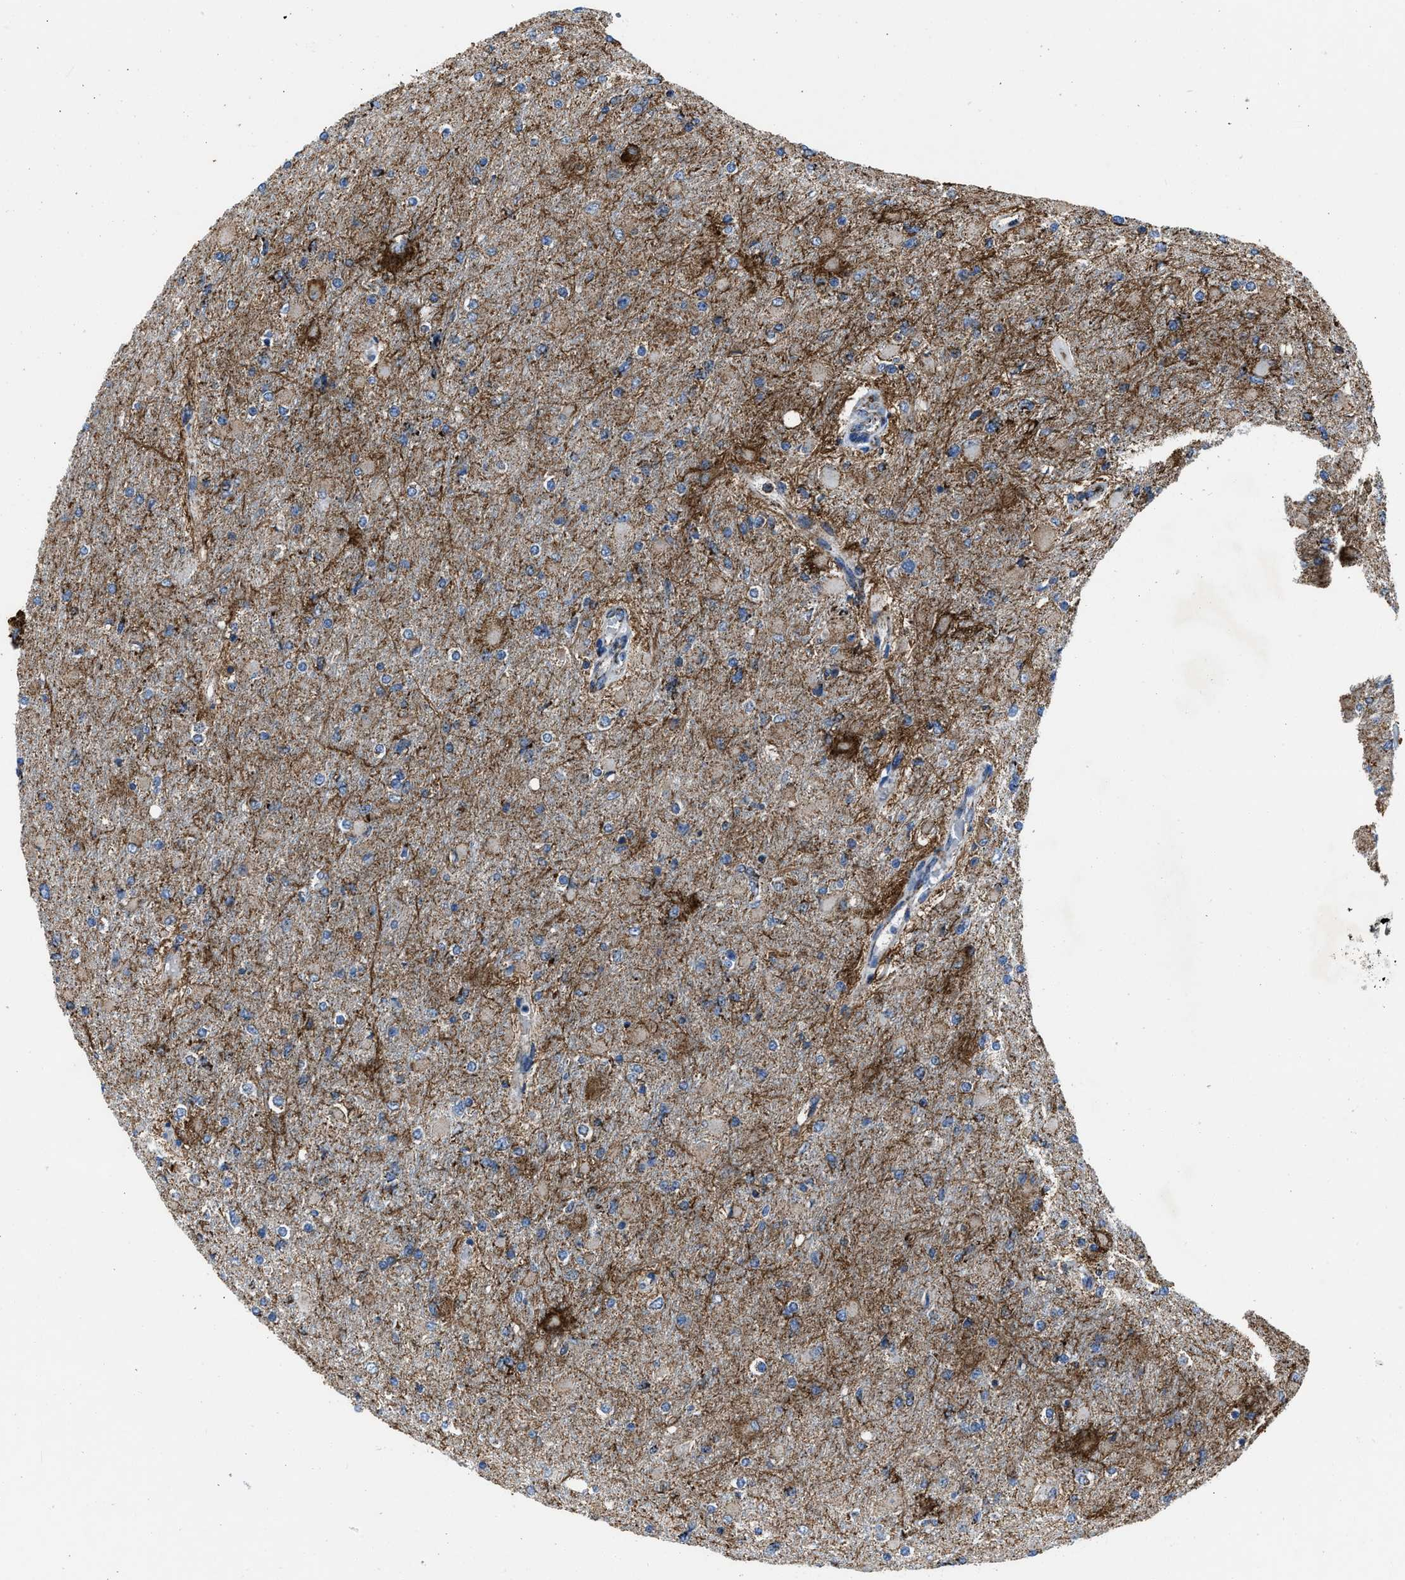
{"staining": {"intensity": "moderate", "quantity": ">75%", "location": "cytoplasmic/membranous"}, "tissue": "glioma", "cell_type": "Tumor cells", "image_type": "cancer", "snomed": [{"axis": "morphology", "description": "Glioma, malignant, High grade"}, {"axis": "topography", "description": "Cerebral cortex"}], "caption": "Approximately >75% of tumor cells in malignant glioma (high-grade) exhibit moderate cytoplasmic/membranous protein staining as visualized by brown immunohistochemical staining.", "gene": "NSD3", "patient": {"sex": "female", "age": 36}}